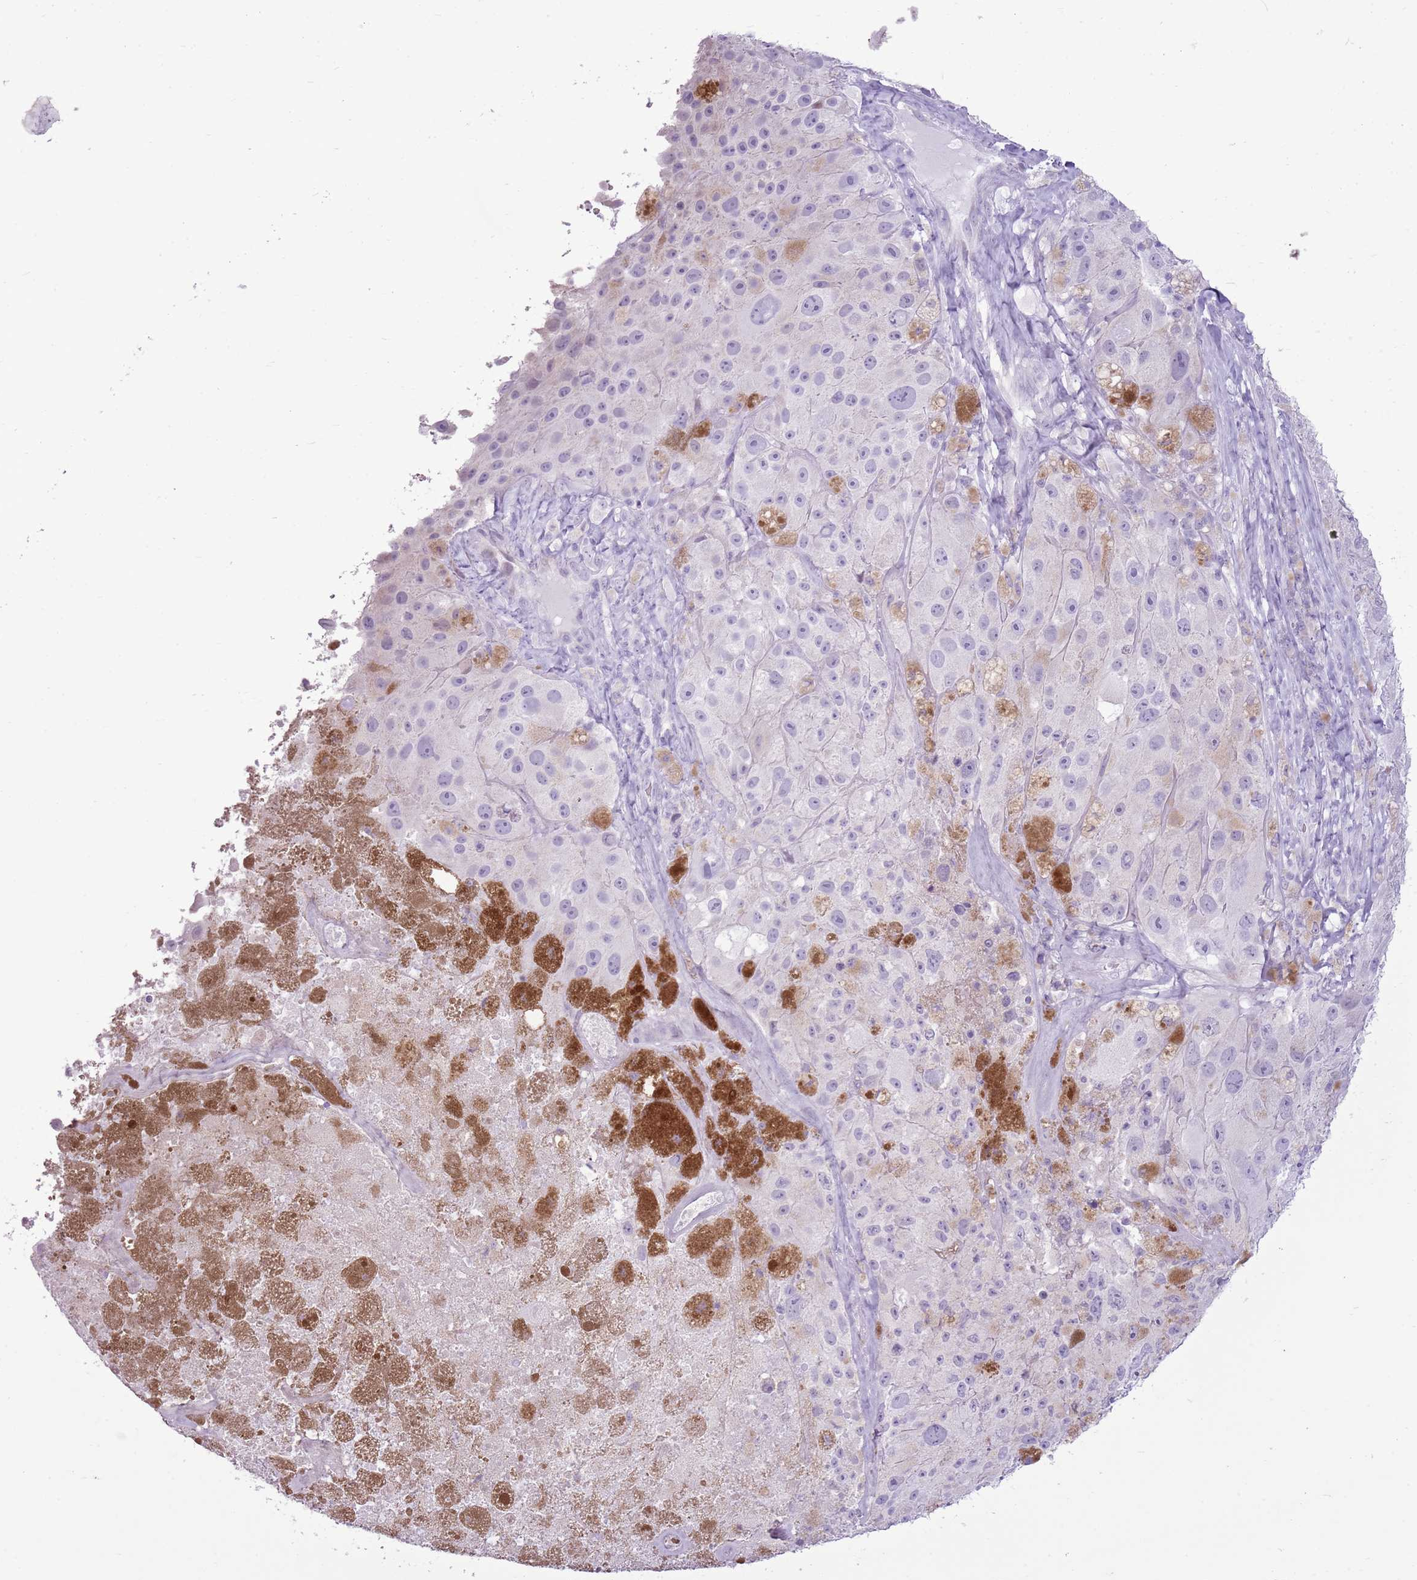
{"staining": {"intensity": "negative", "quantity": "none", "location": "none"}, "tissue": "melanoma", "cell_type": "Tumor cells", "image_type": "cancer", "snomed": [{"axis": "morphology", "description": "Malignant melanoma, Metastatic site"}, {"axis": "topography", "description": "Lymph node"}], "caption": "A micrograph of malignant melanoma (metastatic site) stained for a protein demonstrates no brown staining in tumor cells.", "gene": "RPL3L", "patient": {"sex": "male", "age": 62}}